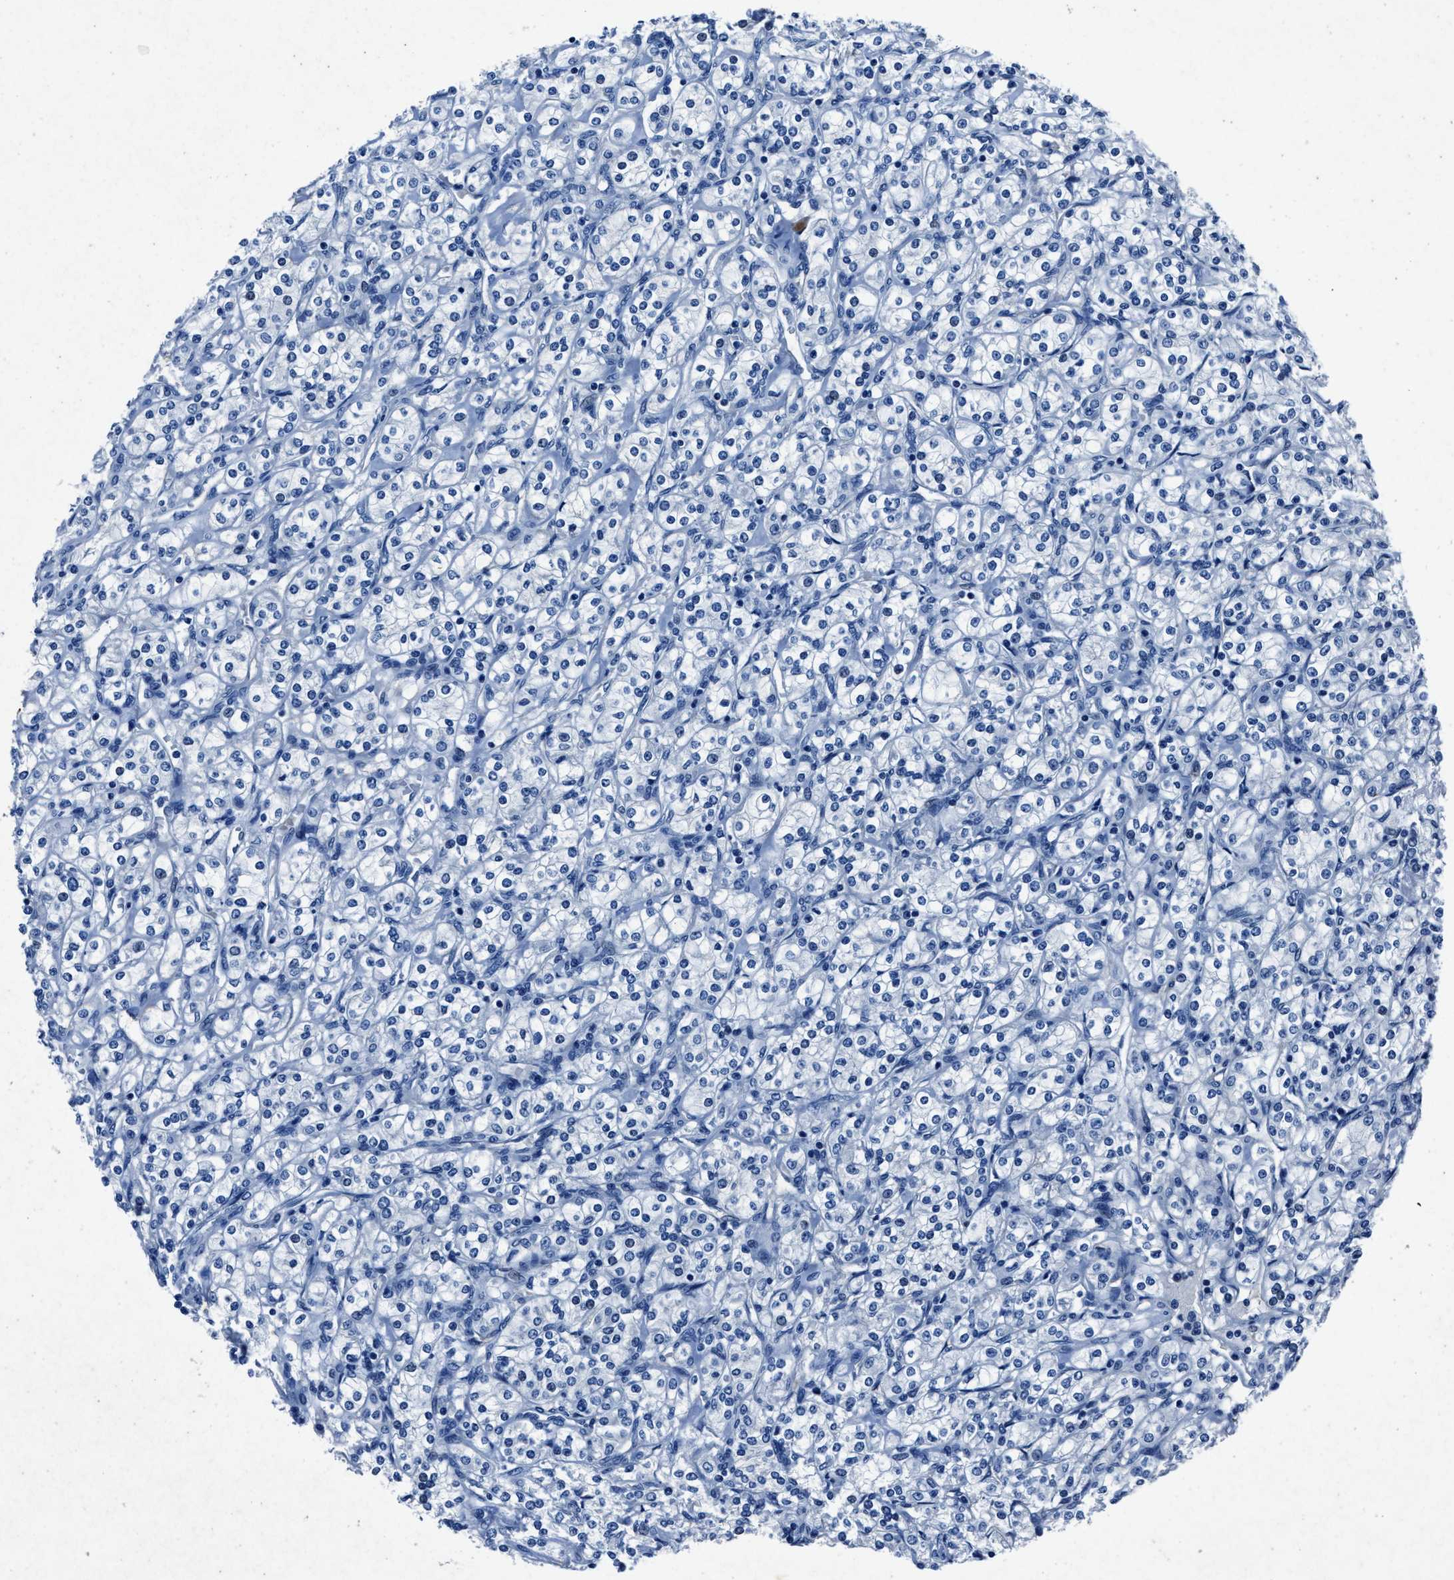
{"staining": {"intensity": "negative", "quantity": "none", "location": "none"}, "tissue": "renal cancer", "cell_type": "Tumor cells", "image_type": "cancer", "snomed": [{"axis": "morphology", "description": "Adenocarcinoma, NOS"}, {"axis": "topography", "description": "Kidney"}], "caption": "This is an IHC micrograph of human renal adenocarcinoma. There is no staining in tumor cells.", "gene": "NACAD", "patient": {"sex": "male", "age": 77}}